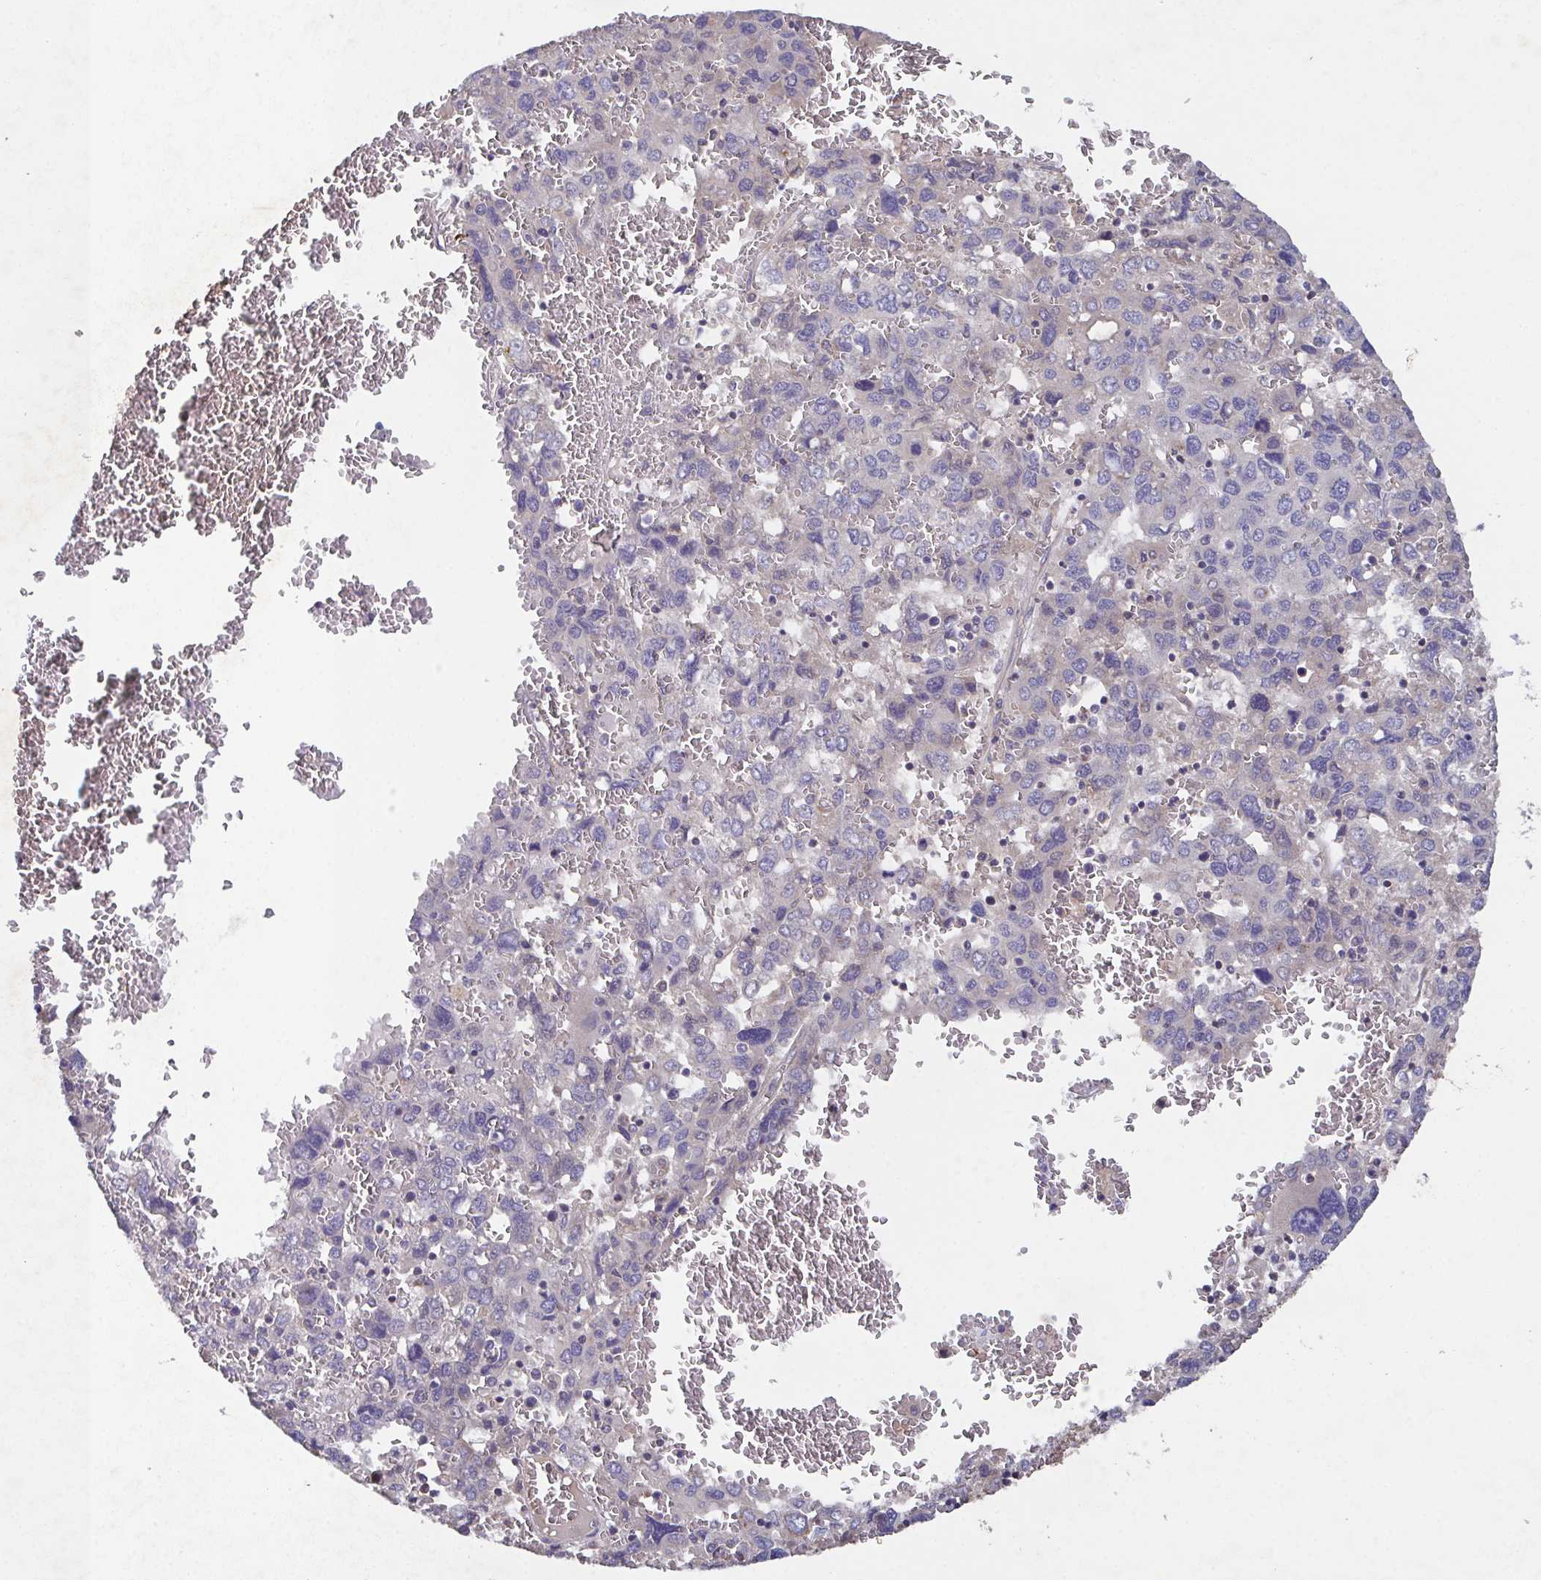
{"staining": {"intensity": "negative", "quantity": "none", "location": "none"}, "tissue": "liver cancer", "cell_type": "Tumor cells", "image_type": "cancer", "snomed": [{"axis": "morphology", "description": "Carcinoma, Hepatocellular, NOS"}, {"axis": "topography", "description": "Liver"}], "caption": "A high-resolution micrograph shows IHC staining of liver hepatocellular carcinoma, which displays no significant expression in tumor cells.", "gene": "MT-ND3", "patient": {"sex": "male", "age": 69}}